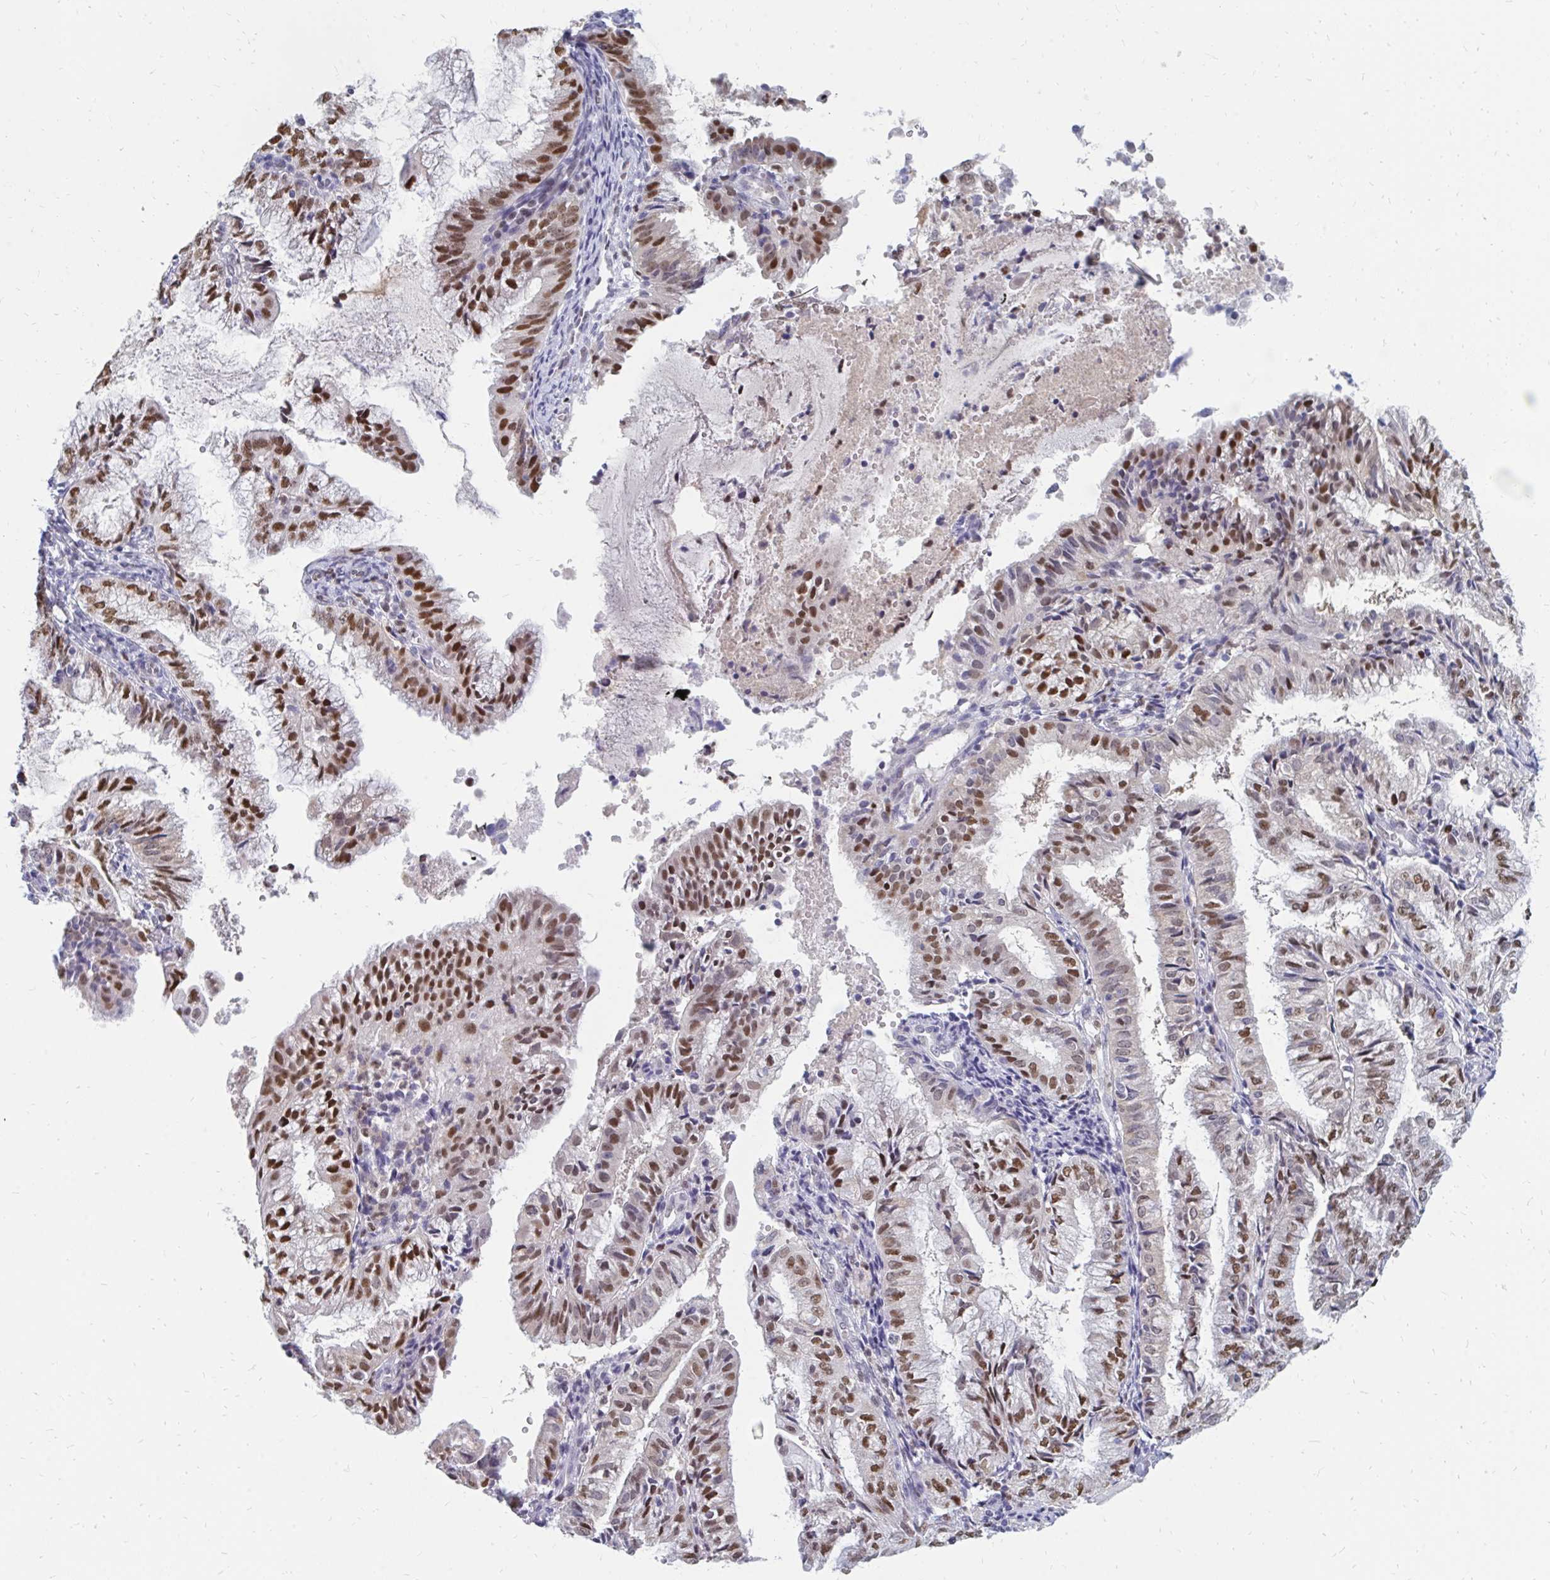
{"staining": {"intensity": "moderate", "quantity": ">75%", "location": "nuclear"}, "tissue": "endometrial cancer", "cell_type": "Tumor cells", "image_type": "cancer", "snomed": [{"axis": "morphology", "description": "Adenocarcinoma, NOS"}, {"axis": "topography", "description": "Endometrium"}], "caption": "About >75% of tumor cells in human endometrial cancer (adenocarcinoma) demonstrate moderate nuclear protein expression as visualized by brown immunohistochemical staining.", "gene": "PLK3", "patient": {"sex": "female", "age": 55}}